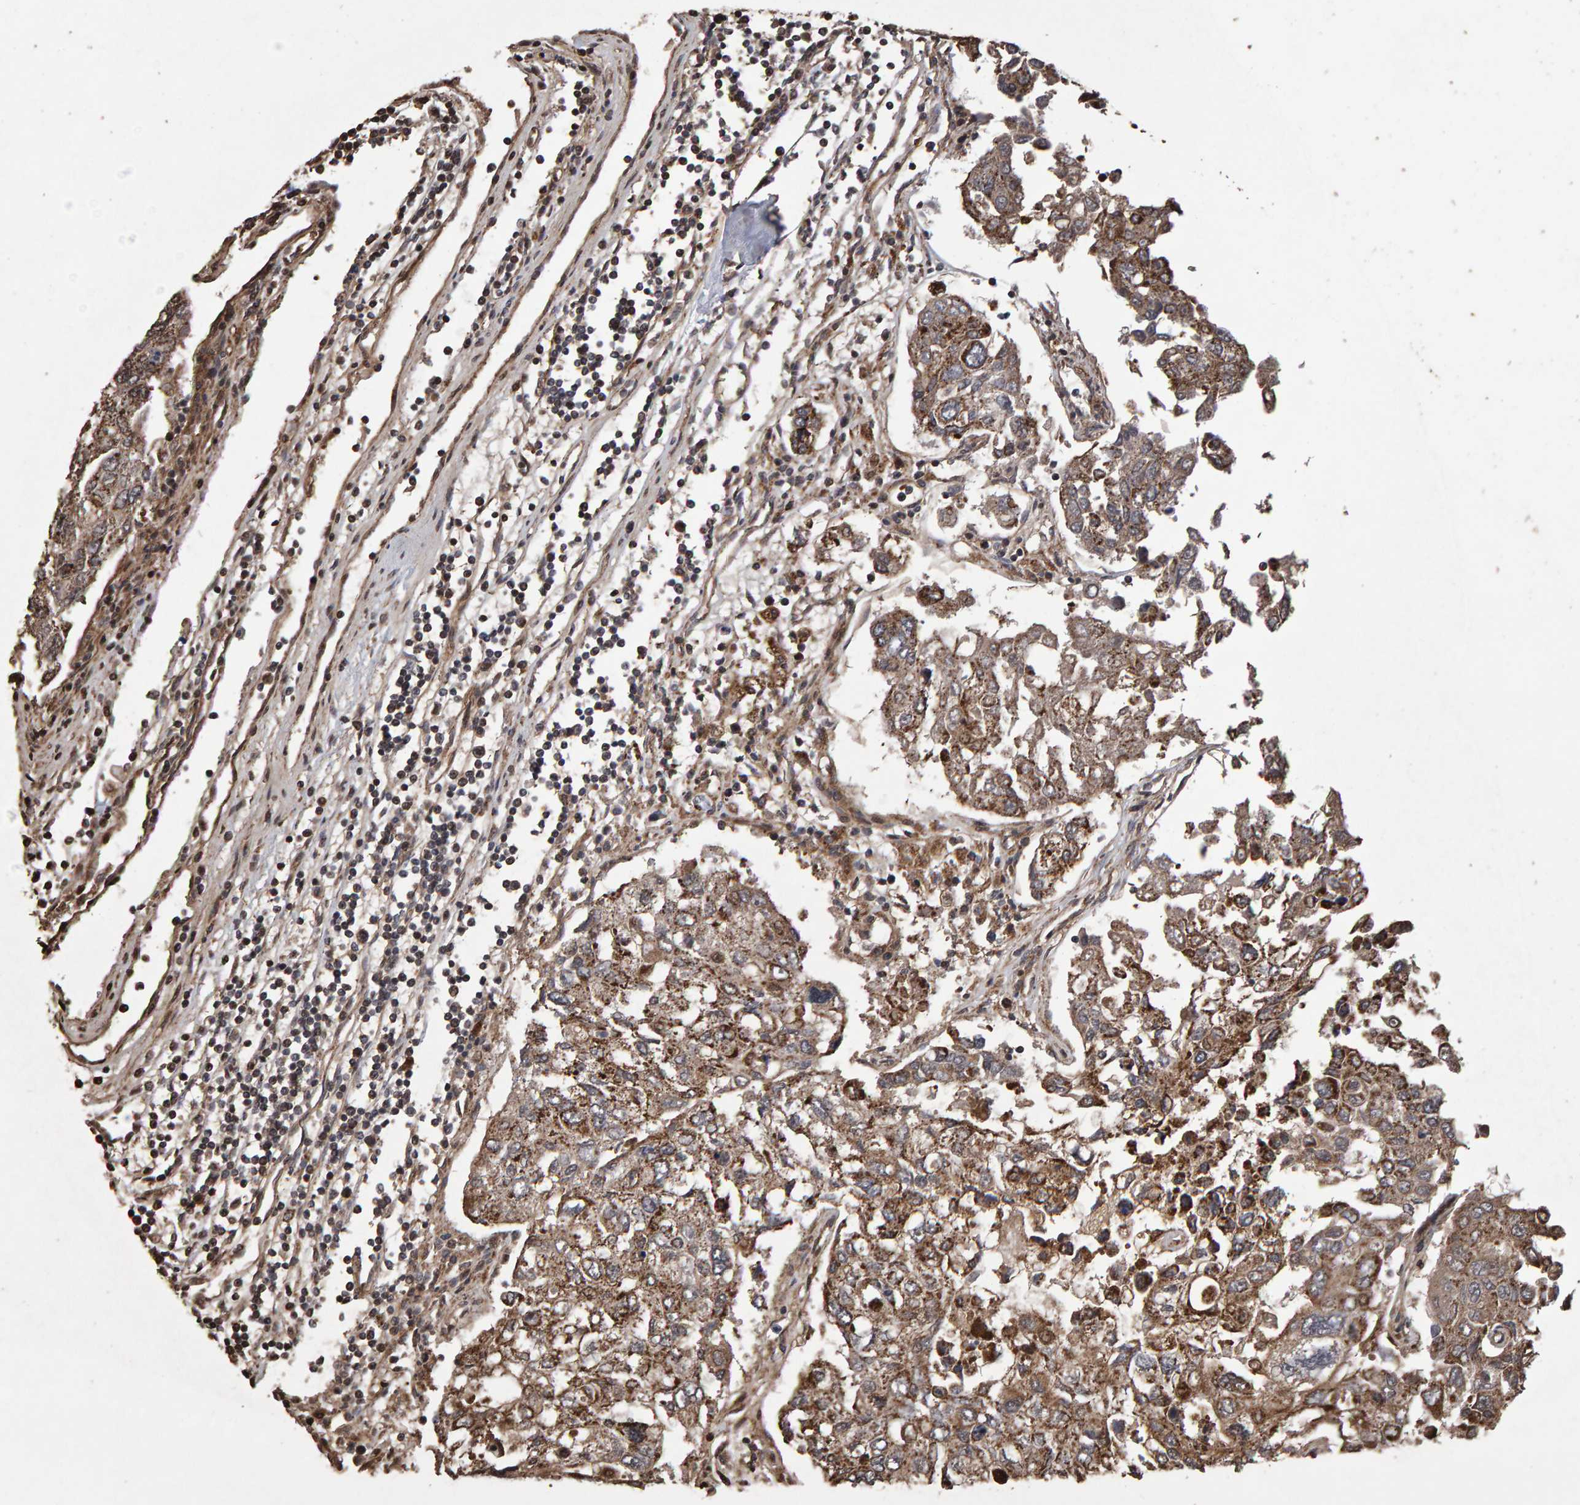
{"staining": {"intensity": "moderate", "quantity": ">75%", "location": "cytoplasmic/membranous"}, "tissue": "urothelial cancer", "cell_type": "Tumor cells", "image_type": "cancer", "snomed": [{"axis": "morphology", "description": "Urothelial carcinoma, High grade"}, {"axis": "topography", "description": "Lymph node"}, {"axis": "topography", "description": "Urinary bladder"}], "caption": "DAB (3,3'-diaminobenzidine) immunohistochemical staining of human urothelial cancer reveals moderate cytoplasmic/membranous protein expression in approximately >75% of tumor cells. (DAB = brown stain, brightfield microscopy at high magnification).", "gene": "OSBP2", "patient": {"sex": "male", "age": 51}}